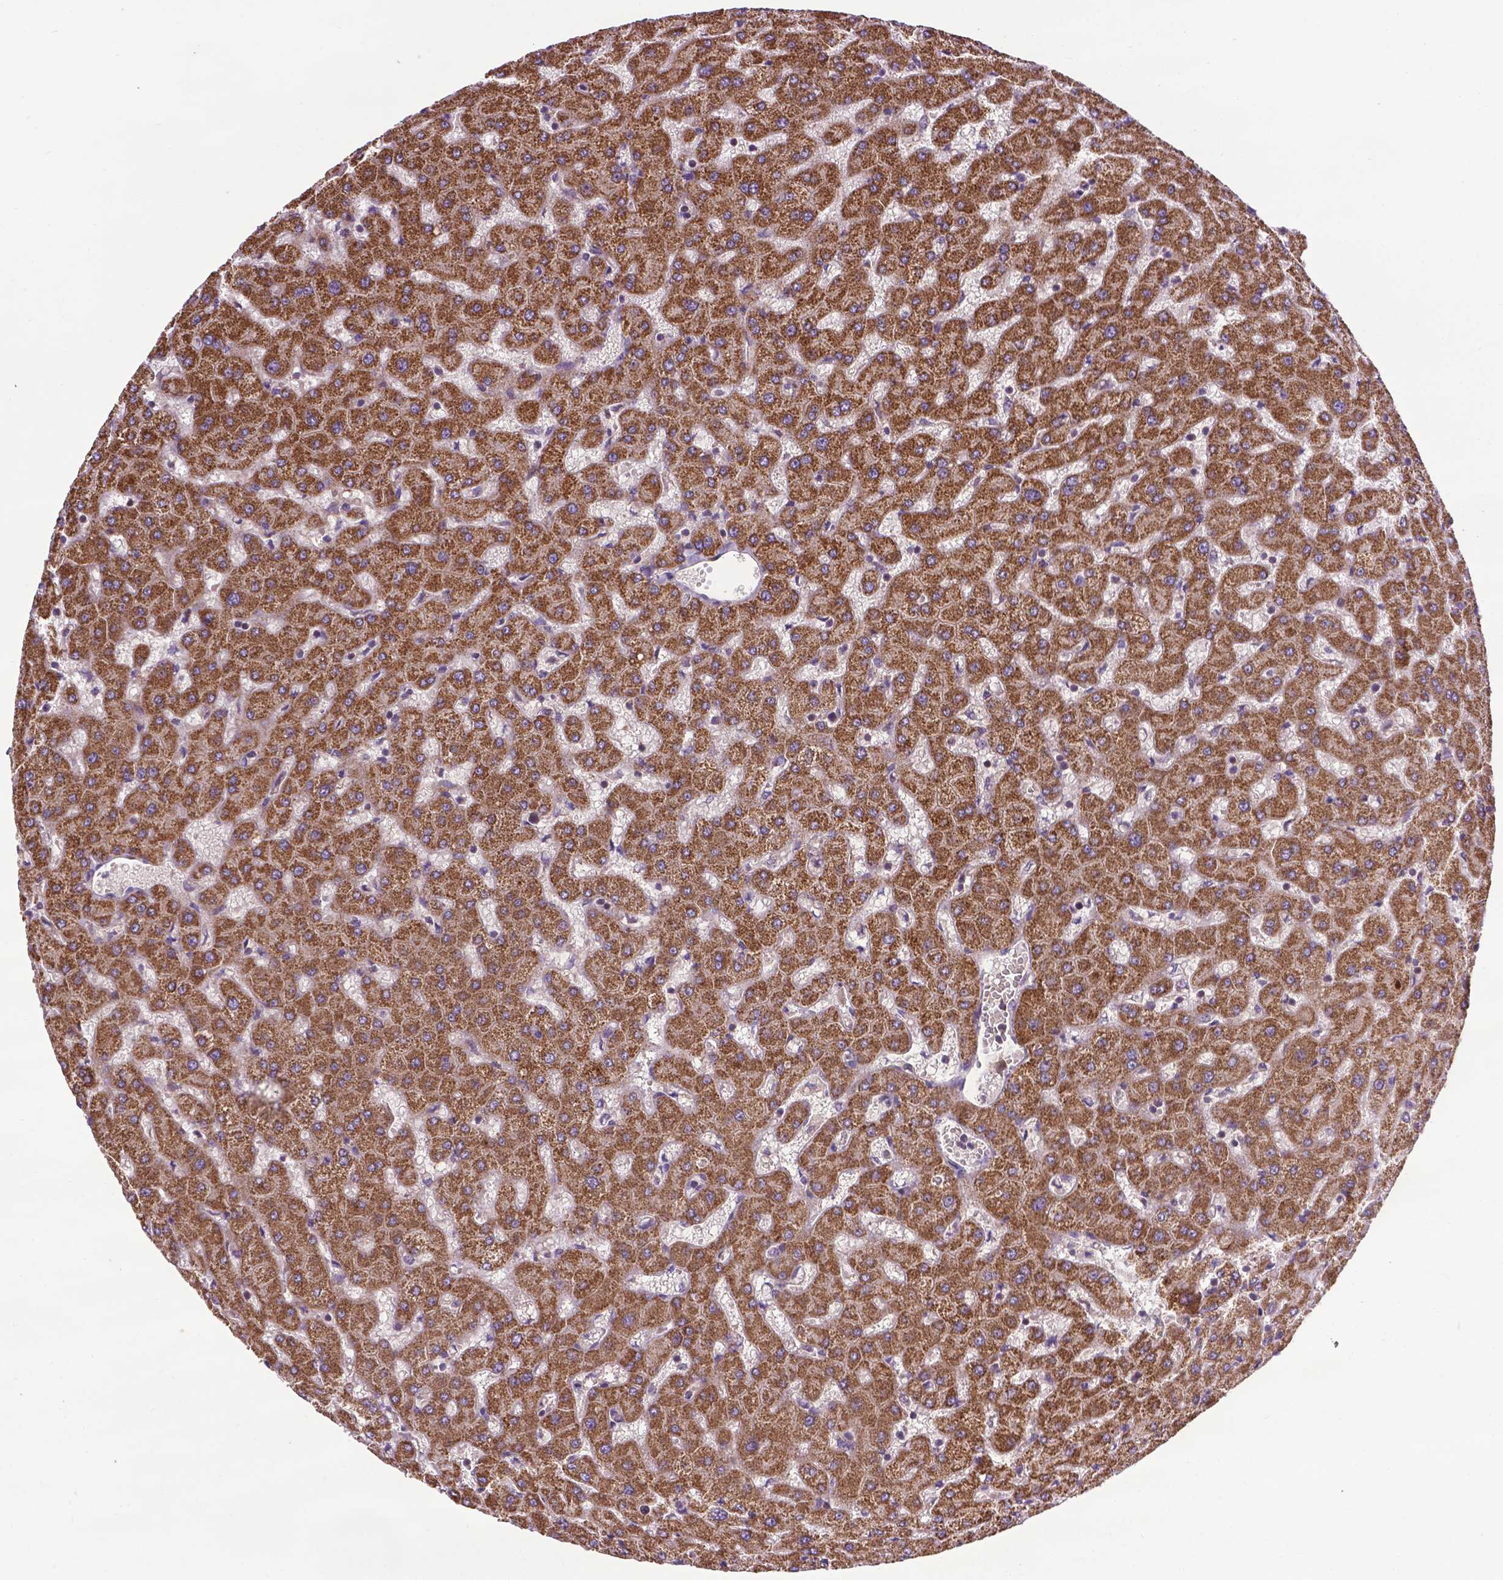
{"staining": {"intensity": "strong", "quantity": "<25%", "location": "cytoplasmic/membranous"}, "tissue": "liver", "cell_type": "Cholangiocytes", "image_type": "normal", "snomed": [{"axis": "morphology", "description": "Normal tissue, NOS"}, {"axis": "topography", "description": "Liver"}], "caption": "High-magnification brightfield microscopy of normal liver stained with DAB (brown) and counterstained with hematoxylin (blue). cholangiocytes exhibit strong cytoplasmic/membranous expression is seen in about<25% of cells. Immunohistochemistry (ihc) stains the protein of interest in brown and the nuclei are stained blue.", "gene": "SPNS2", "patient": {"sex": "female", "age": 63}}